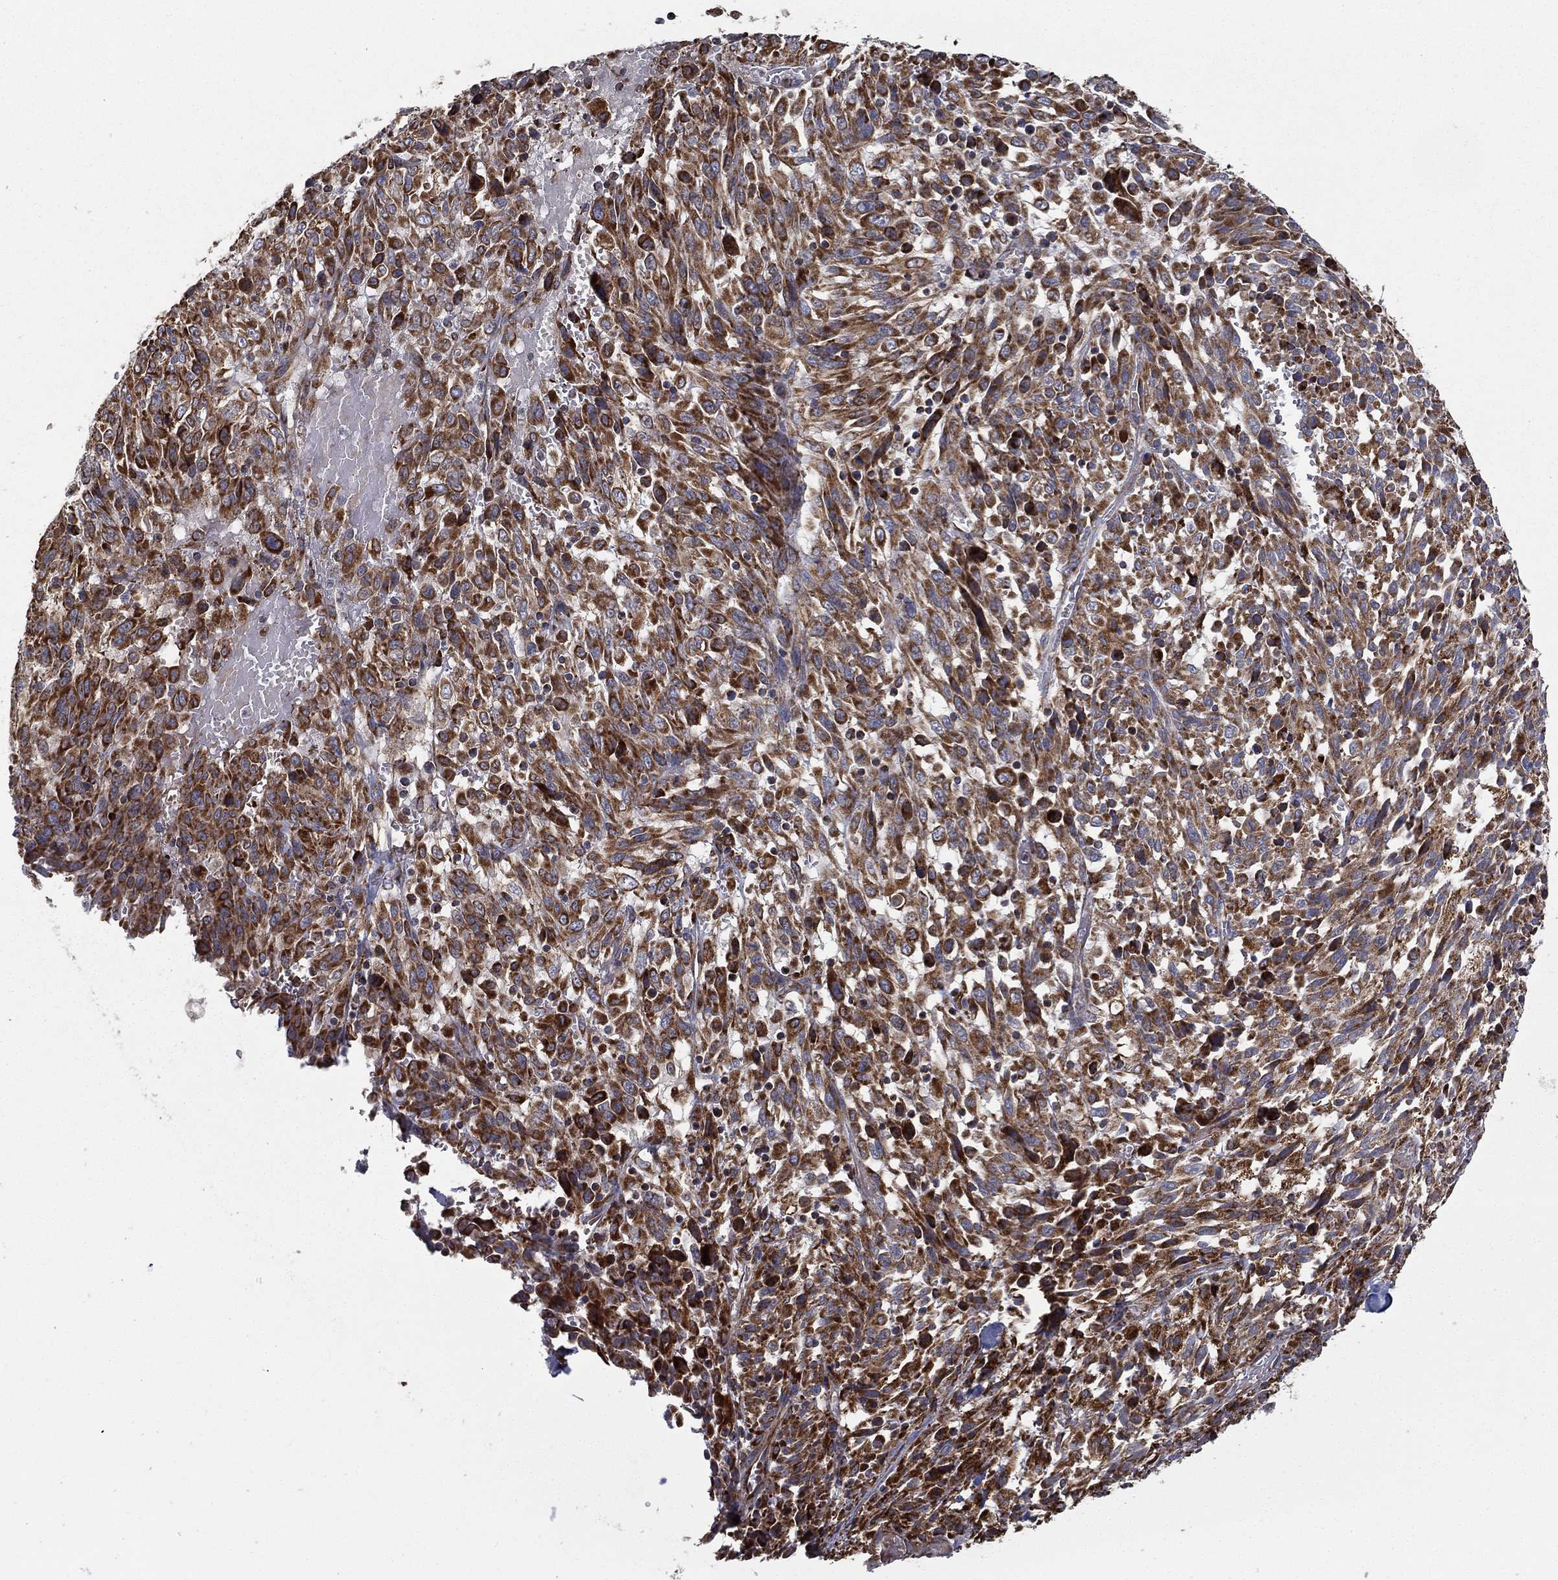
{"staining": {"intensity": "strong", "quantity": ">75%", "location": "cytoplasmic/membranous"}, "tissue": "melanoma", "cell_type": "Tumor cells", "image_type": "cancer", "snomed": [{"axis": "morphology", "description": "Malignant melanoma, NOS"}, {"axis": "topography", "description": "Skin"}], "caption": "Immunohistochemical staining of human malignant melanoma reveals high levels of strong cytoplasmic/membranous staining in approximately >75% of tumor cells.", "gene": "MT-CYB", "patient": {"sex": "female", "age": 91}}